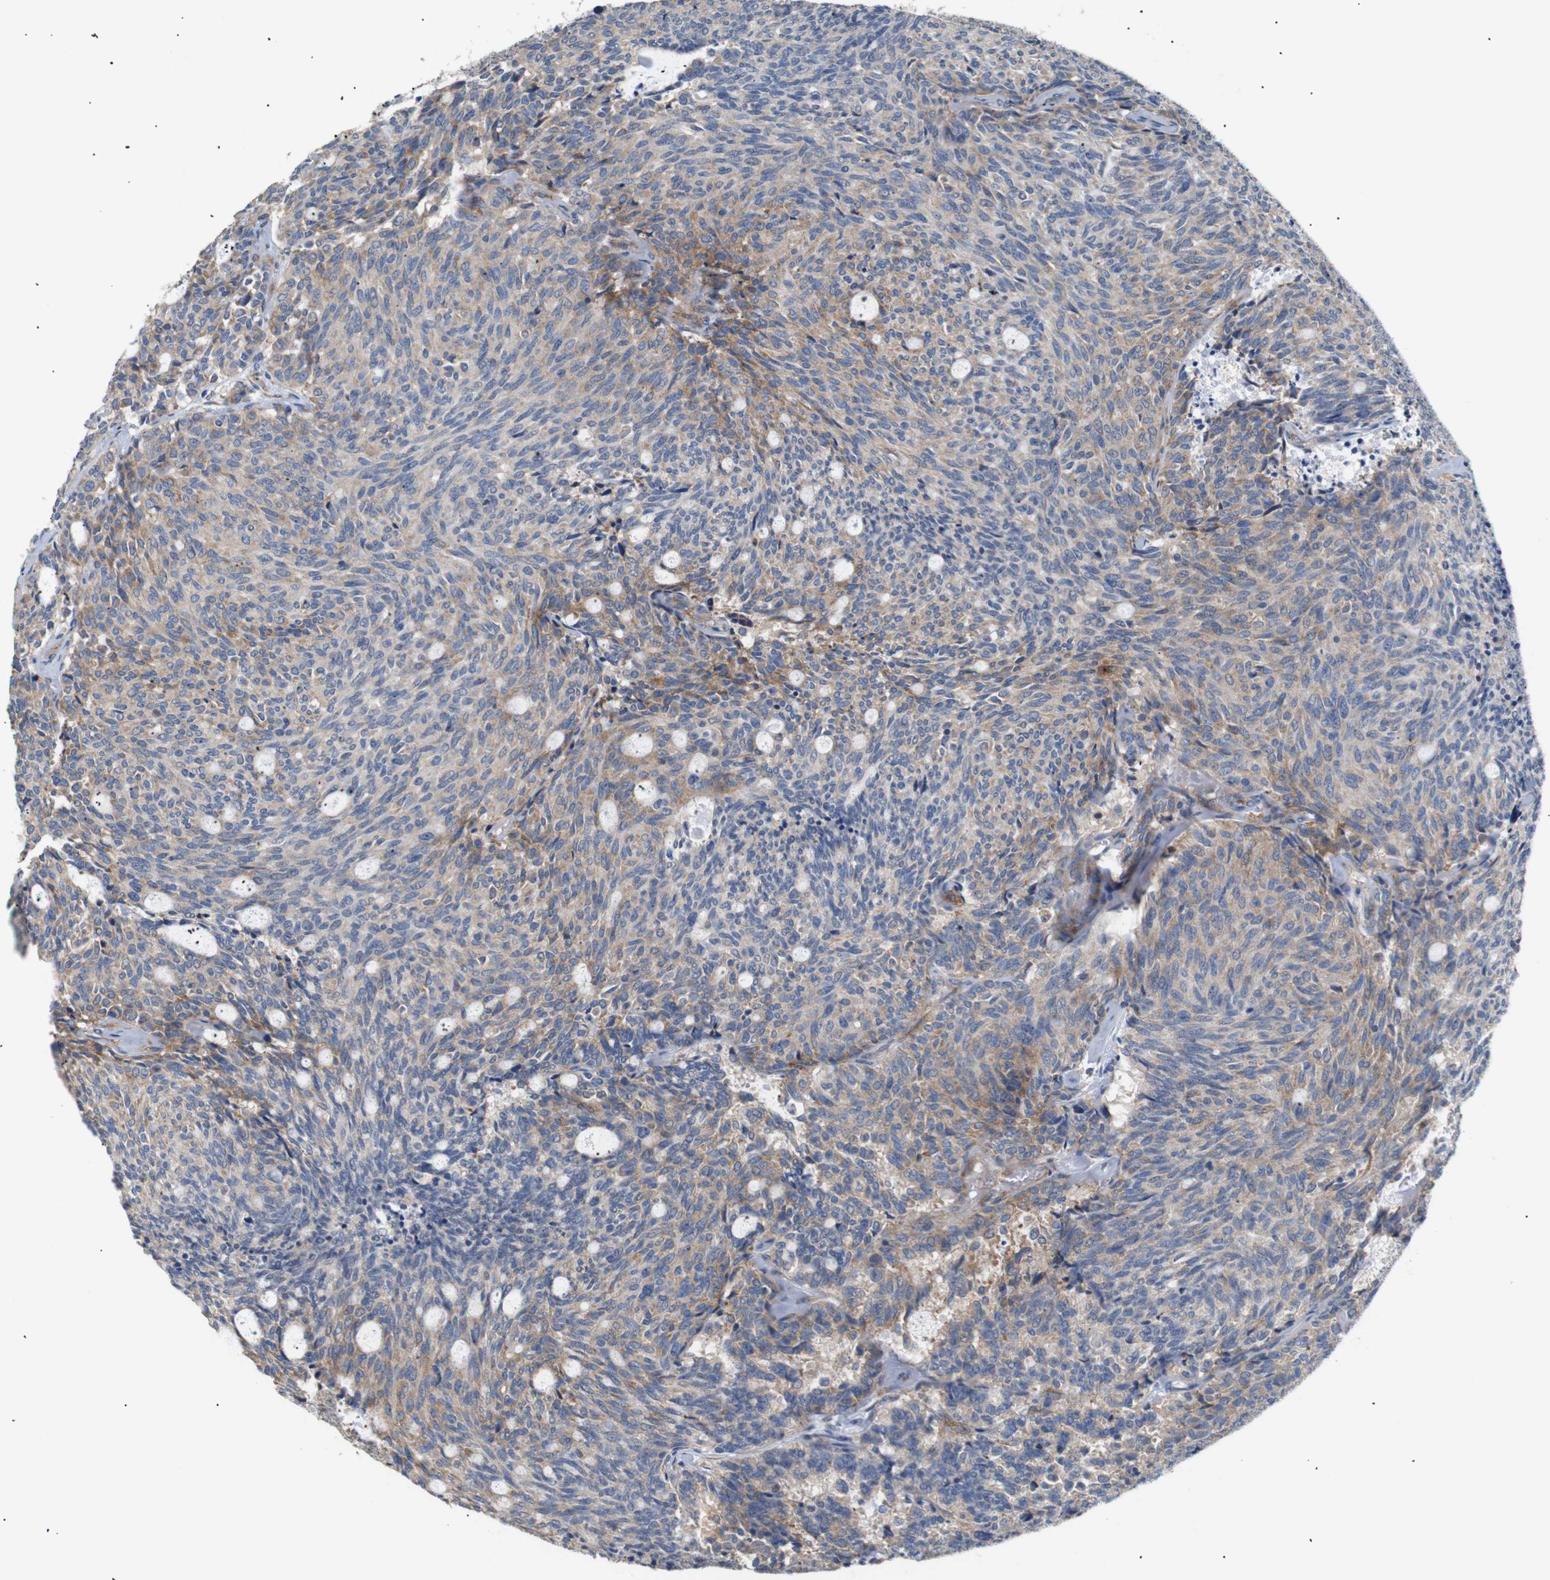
{"staining": {"intensity": "moderate", "quantity": "<25%", "location": "cytoplasmic/membranous"}, "tissue": "carcinoid", "cell_type": "Tumor cells", "image_type": "cancer", "snomed": [{"axis": "morphology", "description": "Carcinoid, malignant, NOS"}, {"axis": "topography", "description": "Pancreas"}], "caption": "An image of human carcinoid stained for a protein exhibits moderate cytoplasmic/membranous brown staining in tumor cells.", "gene": "TRIM5", "patient": {"sex": "female", "age": 54}}